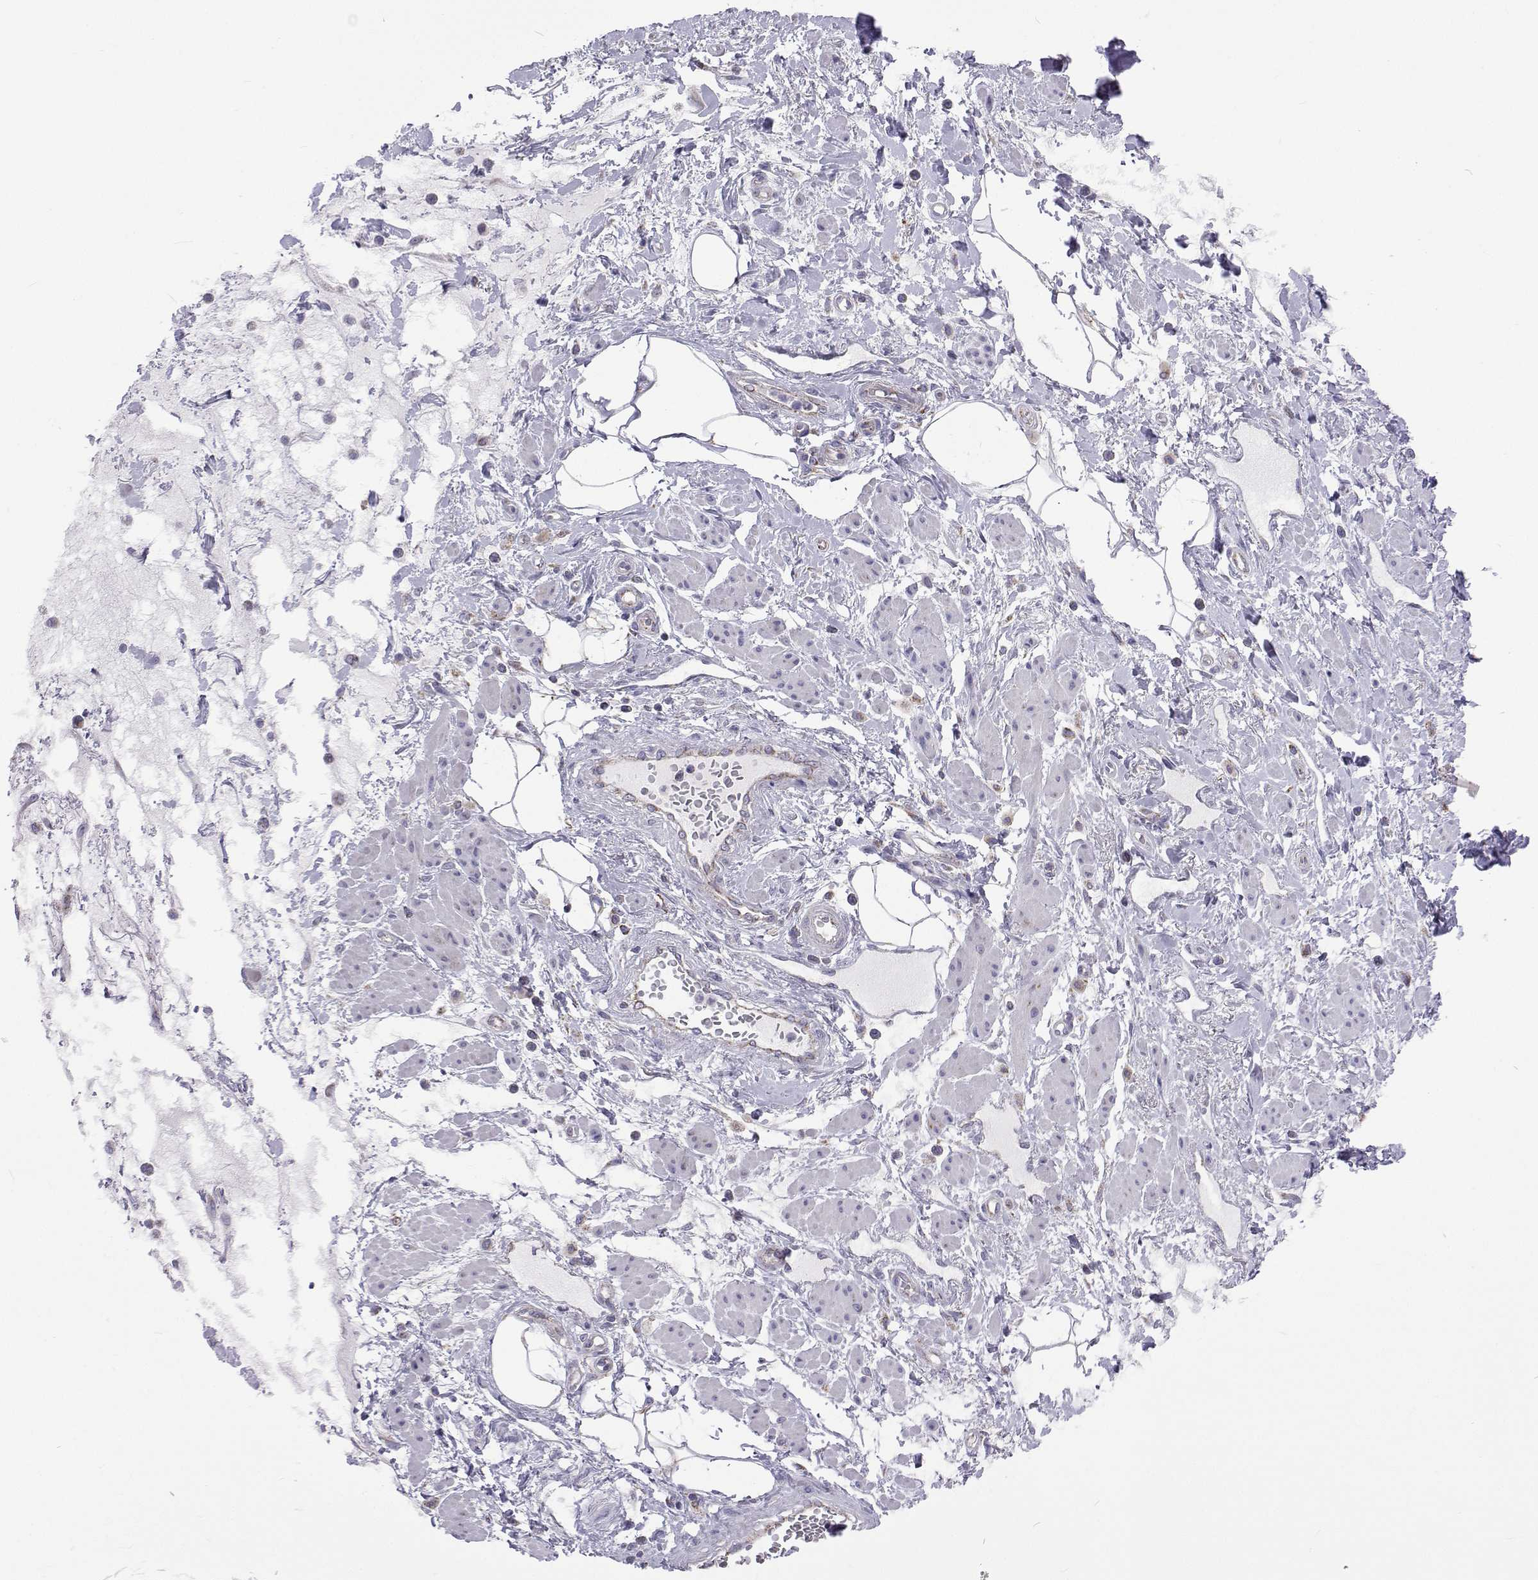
{"staining": {"intensity": "moderate", "quantity": "<25%", "location": "cytoplasmic/membranous"}, "tissue": "adipose tissue", "cell_type": "Adipocytes", "image_type": "normal", "snomed": [{"axis": "morphology", "description": "Normal tissue, NOS"}, {"axis": "topography", "description": "Vagina"}, {"axis": "topography", "description": "Peripheral nerve tissue"}], "caption": "Adipocytes reveal low levels of moderate cytoplasmic/membranous positivity in approximately <25% of cells in unremarkable adipose tissue. The protein of interest is shown in brown color, while the nuclei are stained blue.", "gene": "MCCC2", "patient": {"sex": "female", "age": 71}}